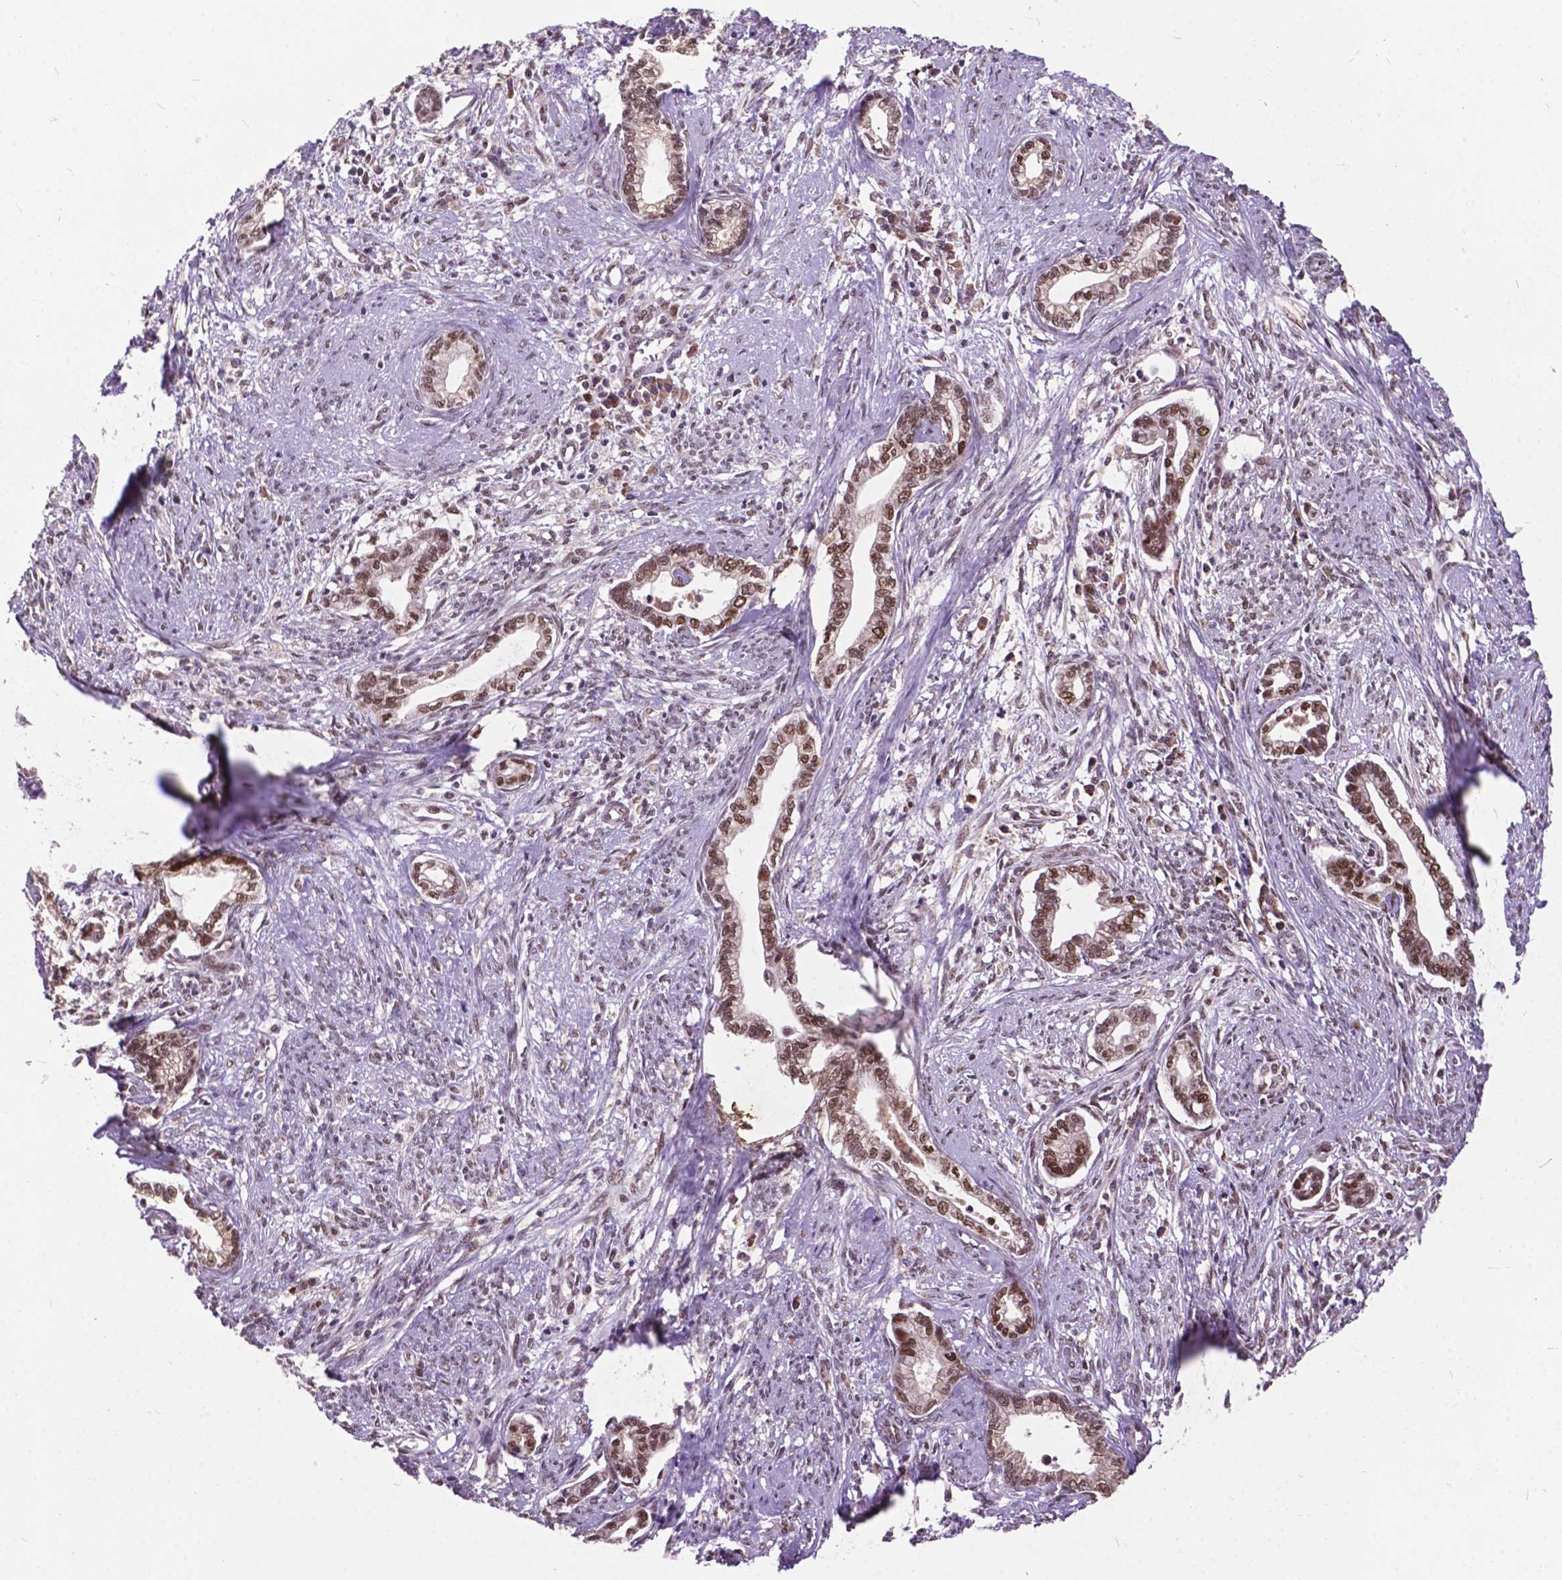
{"staining": {"intensity": "moderate", "quantity": ">75%", "location": "nuclear"}, "tissue": "cervical cancer", "cell_type": "Tumor cells", "image_type": "cancer", "snomed": [{"axis": "morphology", "description": "Adenocarcinoma, NOS"}, {"axis": "topography", "description": "Cervix"}], "caption": "The micrograph demonstrates immunohistochemical staining of cervical cancer. There is moderate nuclear staining is identified in about >75% of tumor cells.", "gene": "MSH2", "patient": {"sex": "female", "age": 62}}